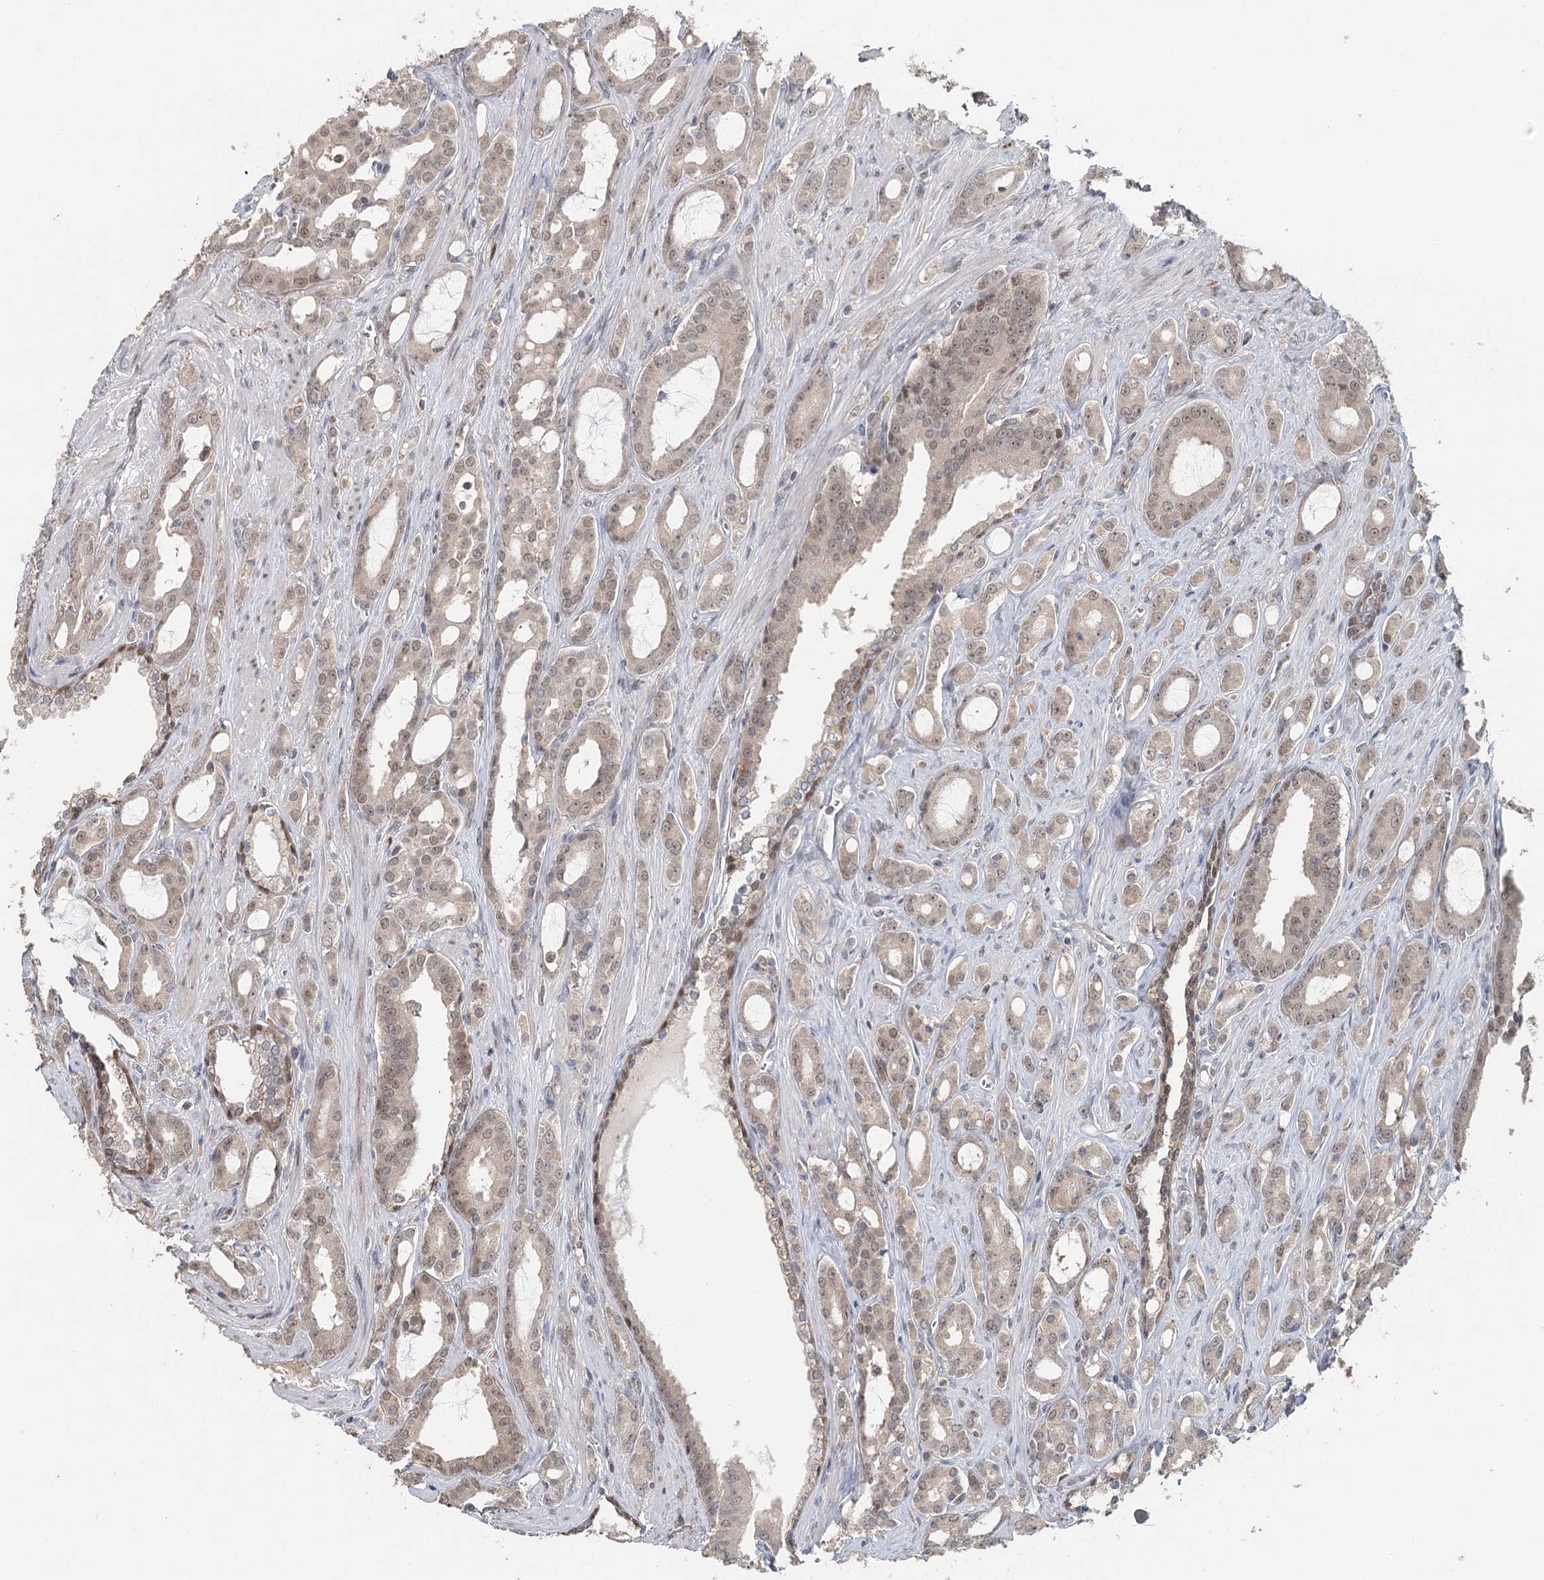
{"staining": {"intensity": "weak", "quantity": "25%-75%", "location": "nuclear"}, "tissue": "prostate cancer", "cell_type": "Tumor cells", "image_type": "cancer", "snomed": [{"axis": "morphology", "description": "Adenocarcinoma, High grade"}, {"axis": "topography", "description": "Prostate"}], "caption": "IHC micrograph of human prostate adenocarcinoma (high-grade) stained for a protein (brown), which demonstrates low levels of weak nuclear staining in about 25%-75% of tumor cells.", "gene": "ADK", "patient": {"sex": "male", "age": 72}}